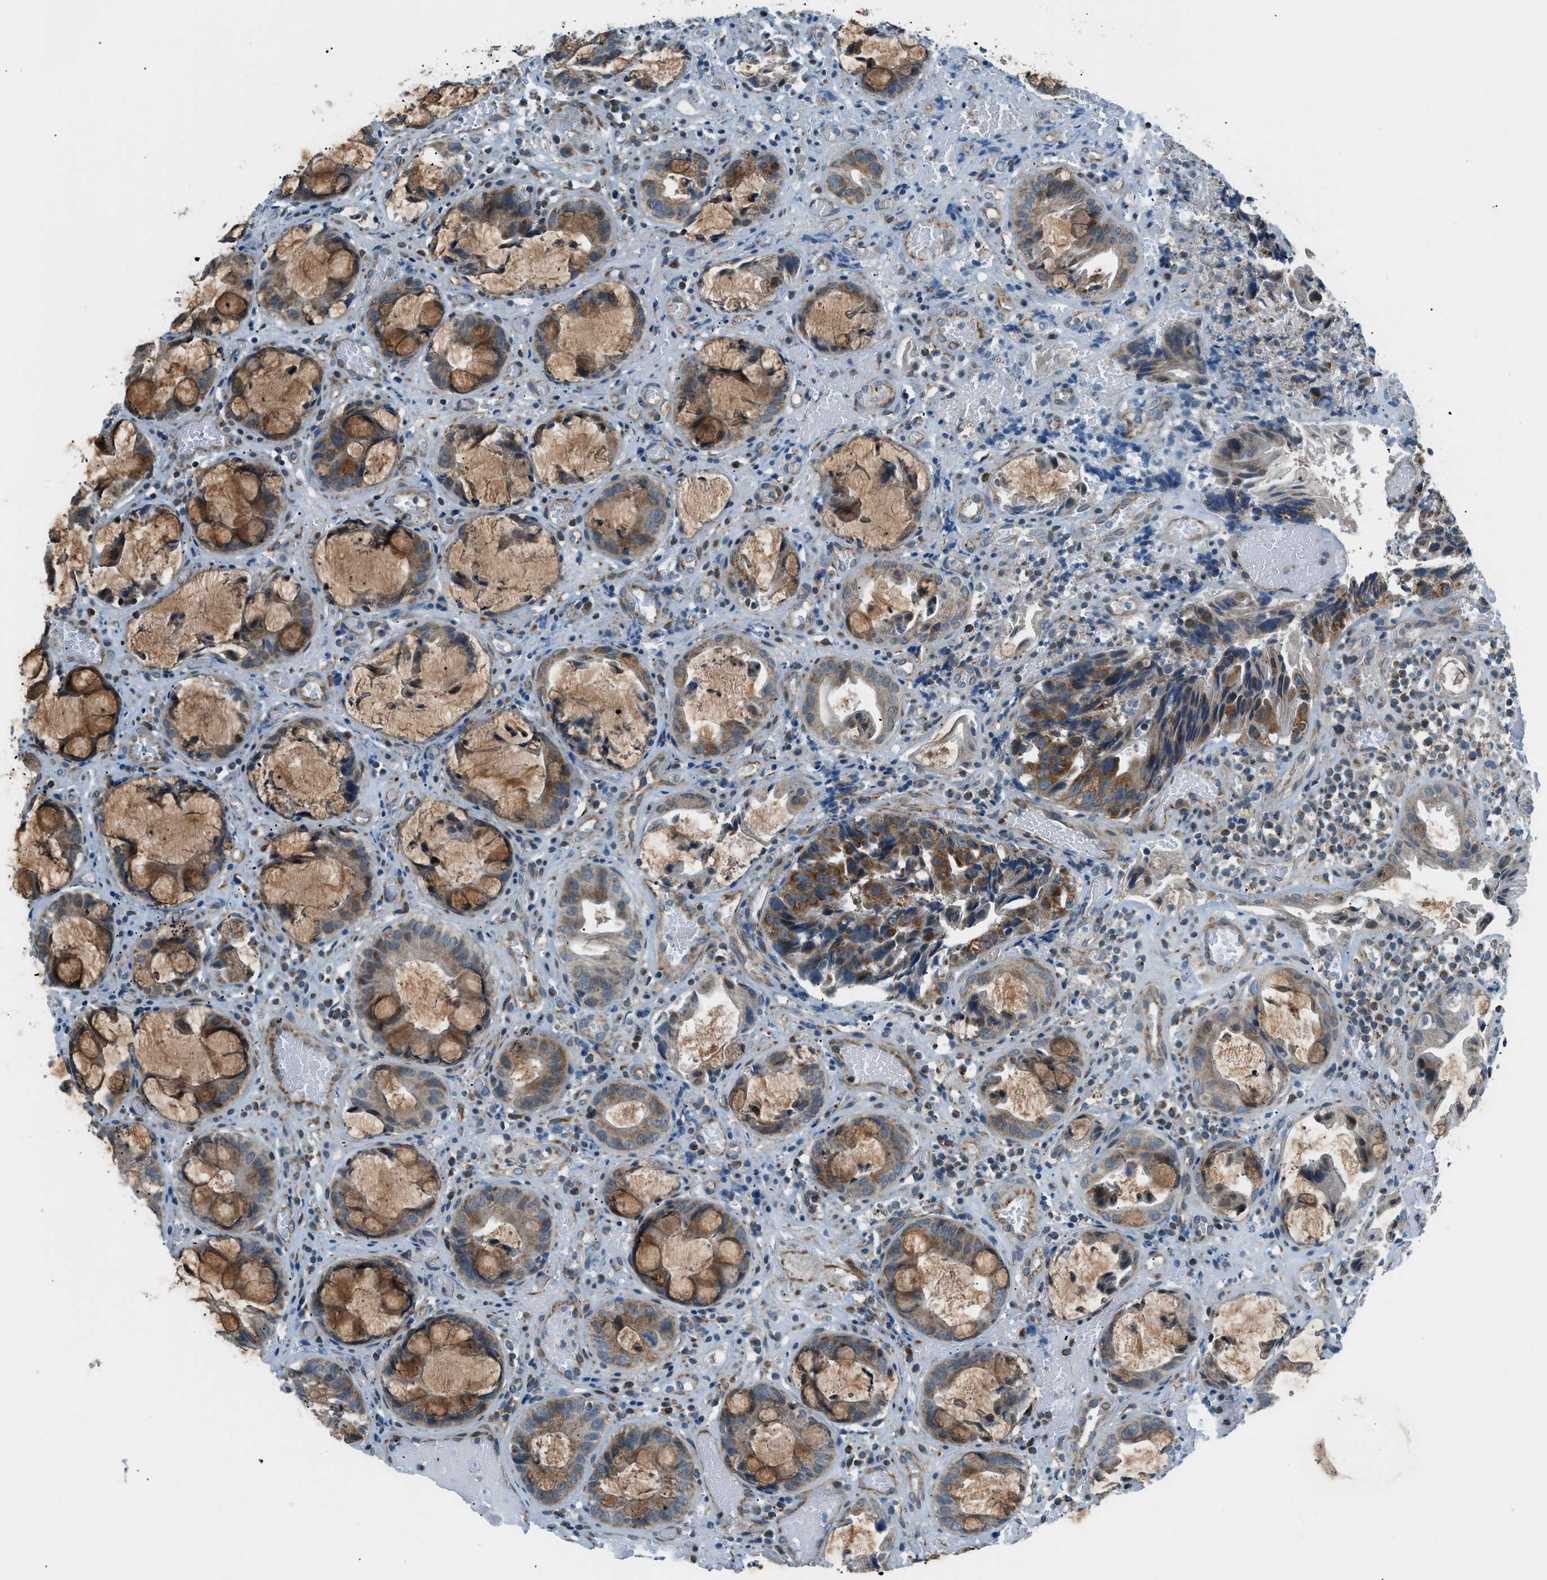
{"staining": {"intensity": "moderate", "quantity": "25%-75%", "location": "cytoplasmic/membranous"}, "tissue": "colorectal cancer", "cell_type": "Tumor cells", "image_type": "cancer", "snomed": [{"axis": "morphology", "description": "Adenocarcinoma, NOS"}, {"axis": "topography", "description": "Colon"}], "caption": "Tumor cells show moderate cytoplasmic/membranous positivity in about 25%-75% of cells in colorectal adenocarcinoma.", "gene": "PIGG", "patient": {"sex": "female", "age": 57}}